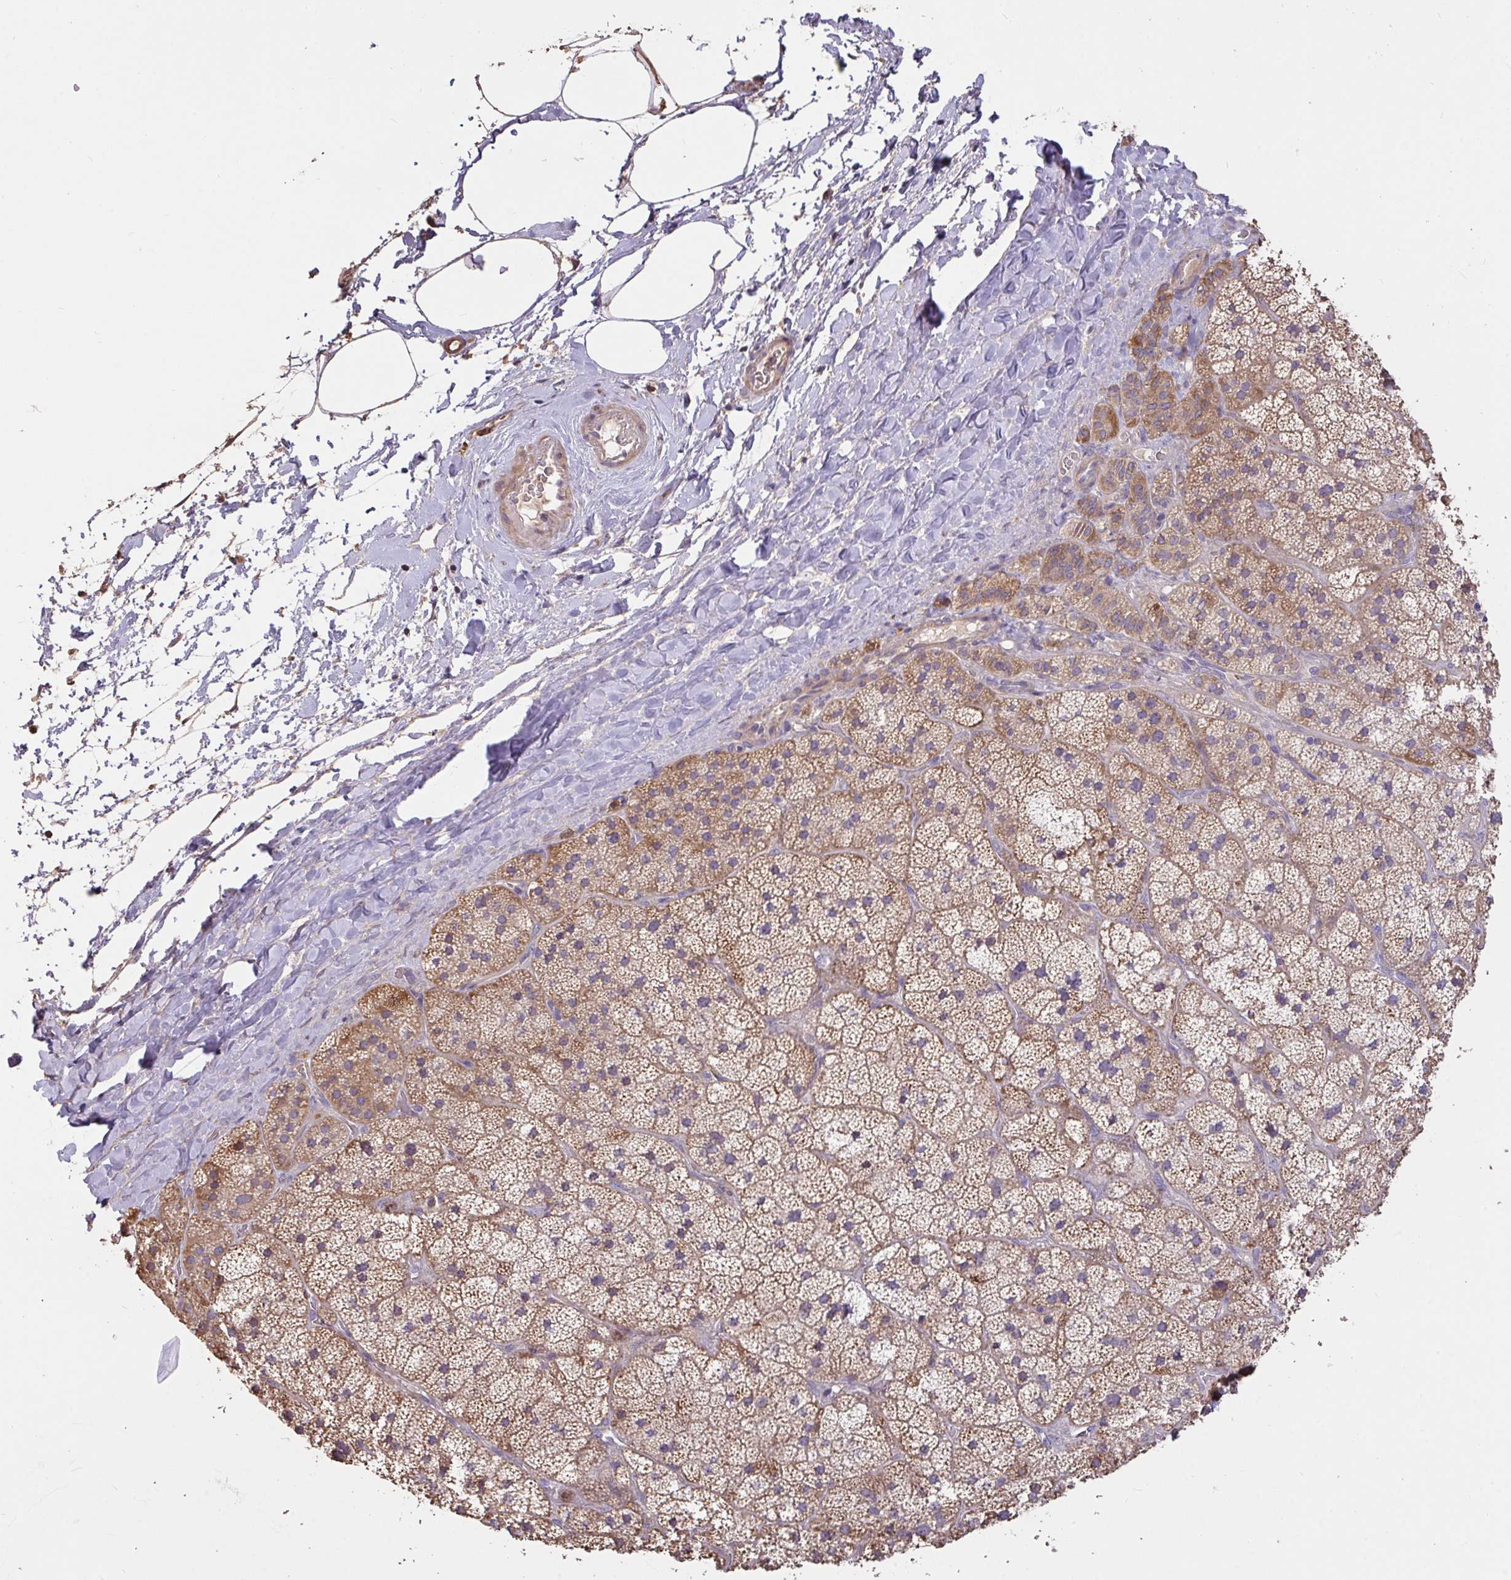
{"staining": {"intensity": "moderate", "quantity": "25%-75%", "location": "cytoplasmic/membranous"}, "tissue": "adrenal gland", "cell_type": "Glandular cells", "image_type": "normal", "snomed": [{"axis": "morphology", "description": "Normal tissue, NOS"}, {"axis": "topography", "description": "Adrenal gland"}], "caption": "Approximately 25%-75% of glandular cells in normal human adrenal gland demonstrate moderate cytoplasmic/membranous protein positivity as visualized by brown immunohistochemical staining.", "gene": "FCER1A", "patient": {"sex": "male", "age": 57}}